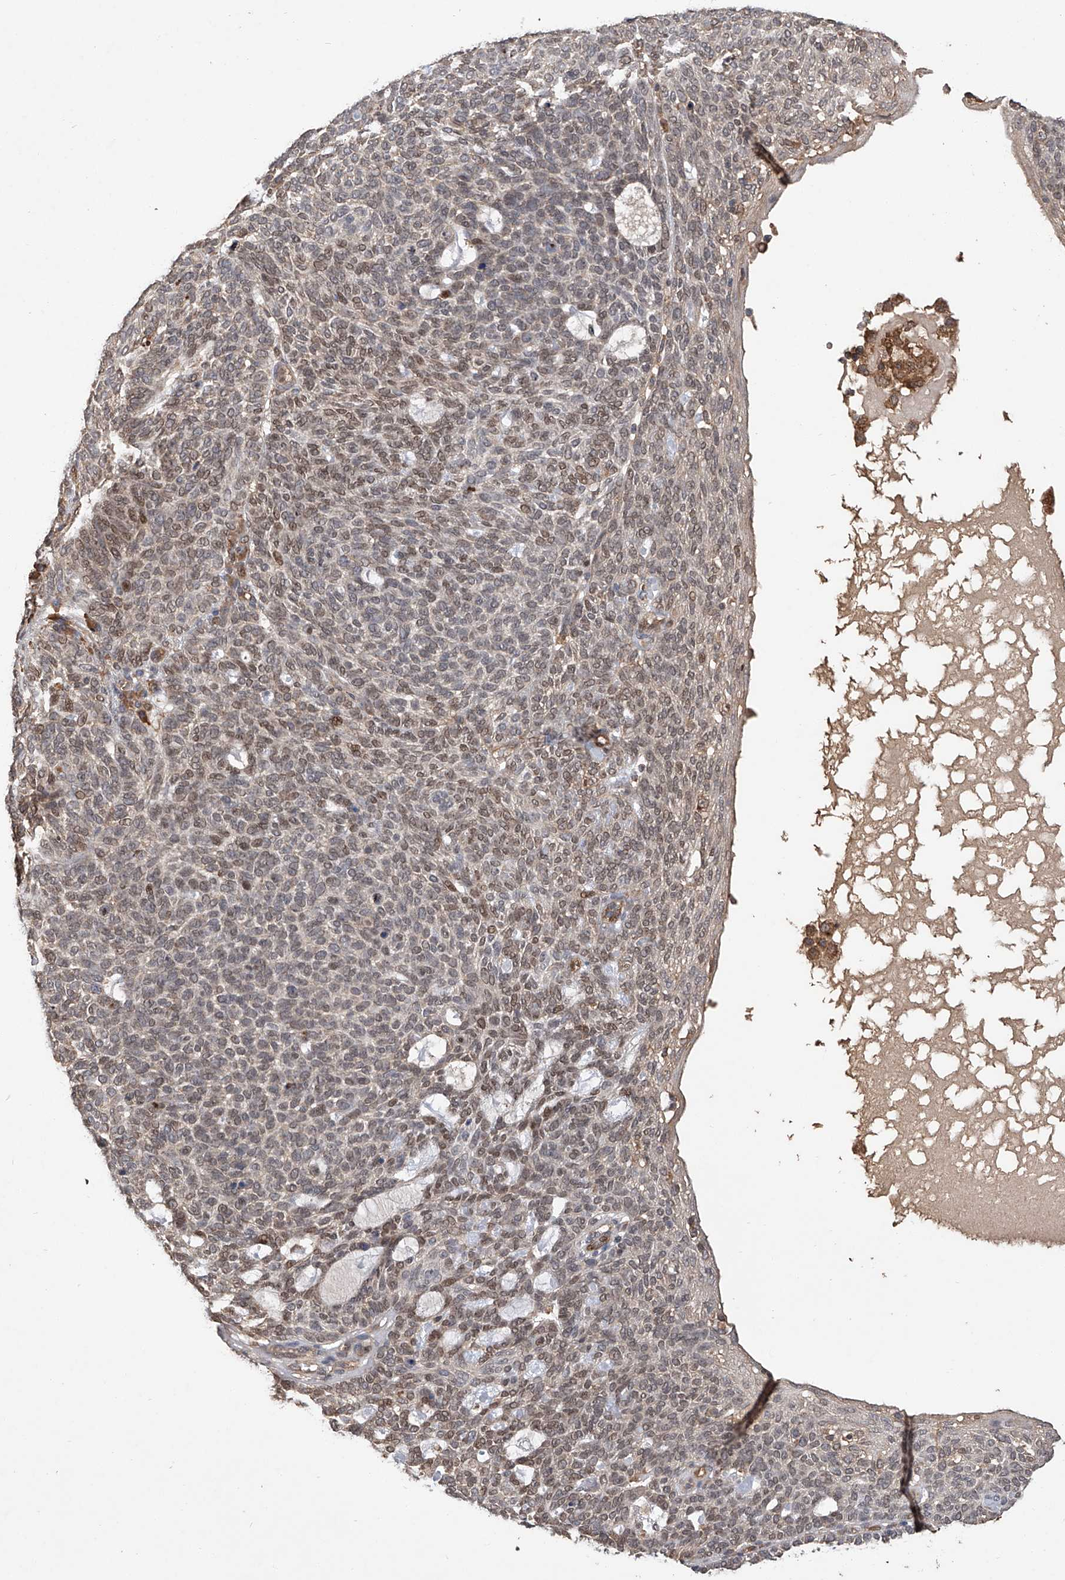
{"staining": {"intensity": "moderate", "quantity": ">75%", "location": "cytoplasmic/membranous,nuclear"}, "tissue": "skin cancer", "cell_type": "Tumor cells", "image_type": "cancer", "snomed": [{"axis": "morphology", "description": "Squamous cell carcinoma, NOS"}, {"axis": "topography", "description": "Skin"}], "caption": "High-power microscopy captured an immunohistochemistry (IHC) photomicrograph of squamous cell carcinoma (skin), revealing moderate cytoplasmic/membranous and nuclear staining in approximately >75% of tumor cells. The staining was performed using DAB to visualize the protein expression in brown, while the nuclei were stained in blue with hematoxylin (Magnification: 20x).", "gene": "RILPL2", "patient": {"sex": "female", "age": 90}}